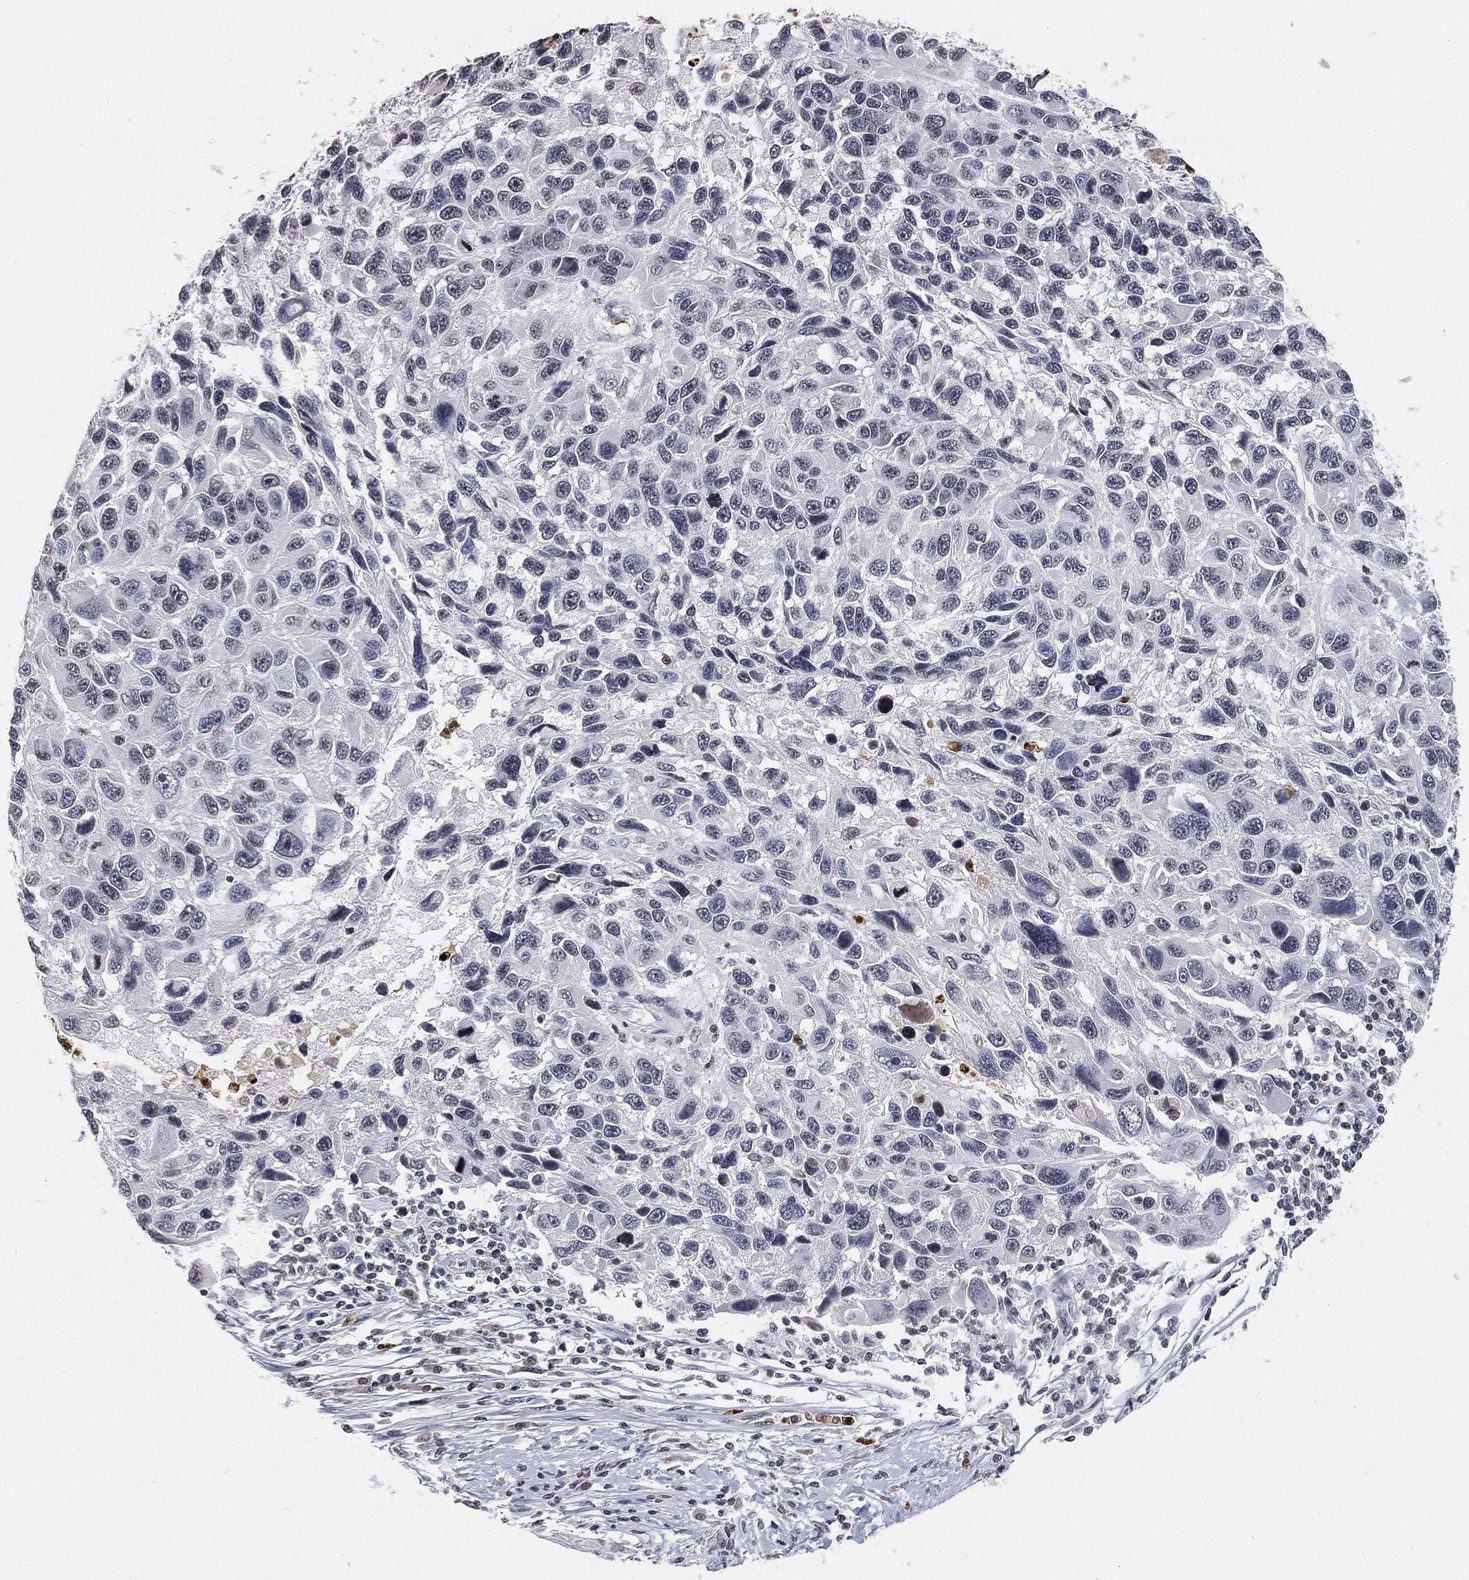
{"staining": {"intensity": "negative", "quantity": "none", "location": "none"}, "tissue": "melanoma", "cell_type": "Tumor cells", "image_type": "cancer", "snomed": [{"axis": "morphology", "description": "Malignant melanoma, NOS"}, {"axis": "topography", "description": "Skin"}], "caption": "Malignant melanoma stained for a protein using immunohistochemistry reveals no staining tumor cells.", "gene": "ARG1", "patient": {"sex": "male", "age": 53}}